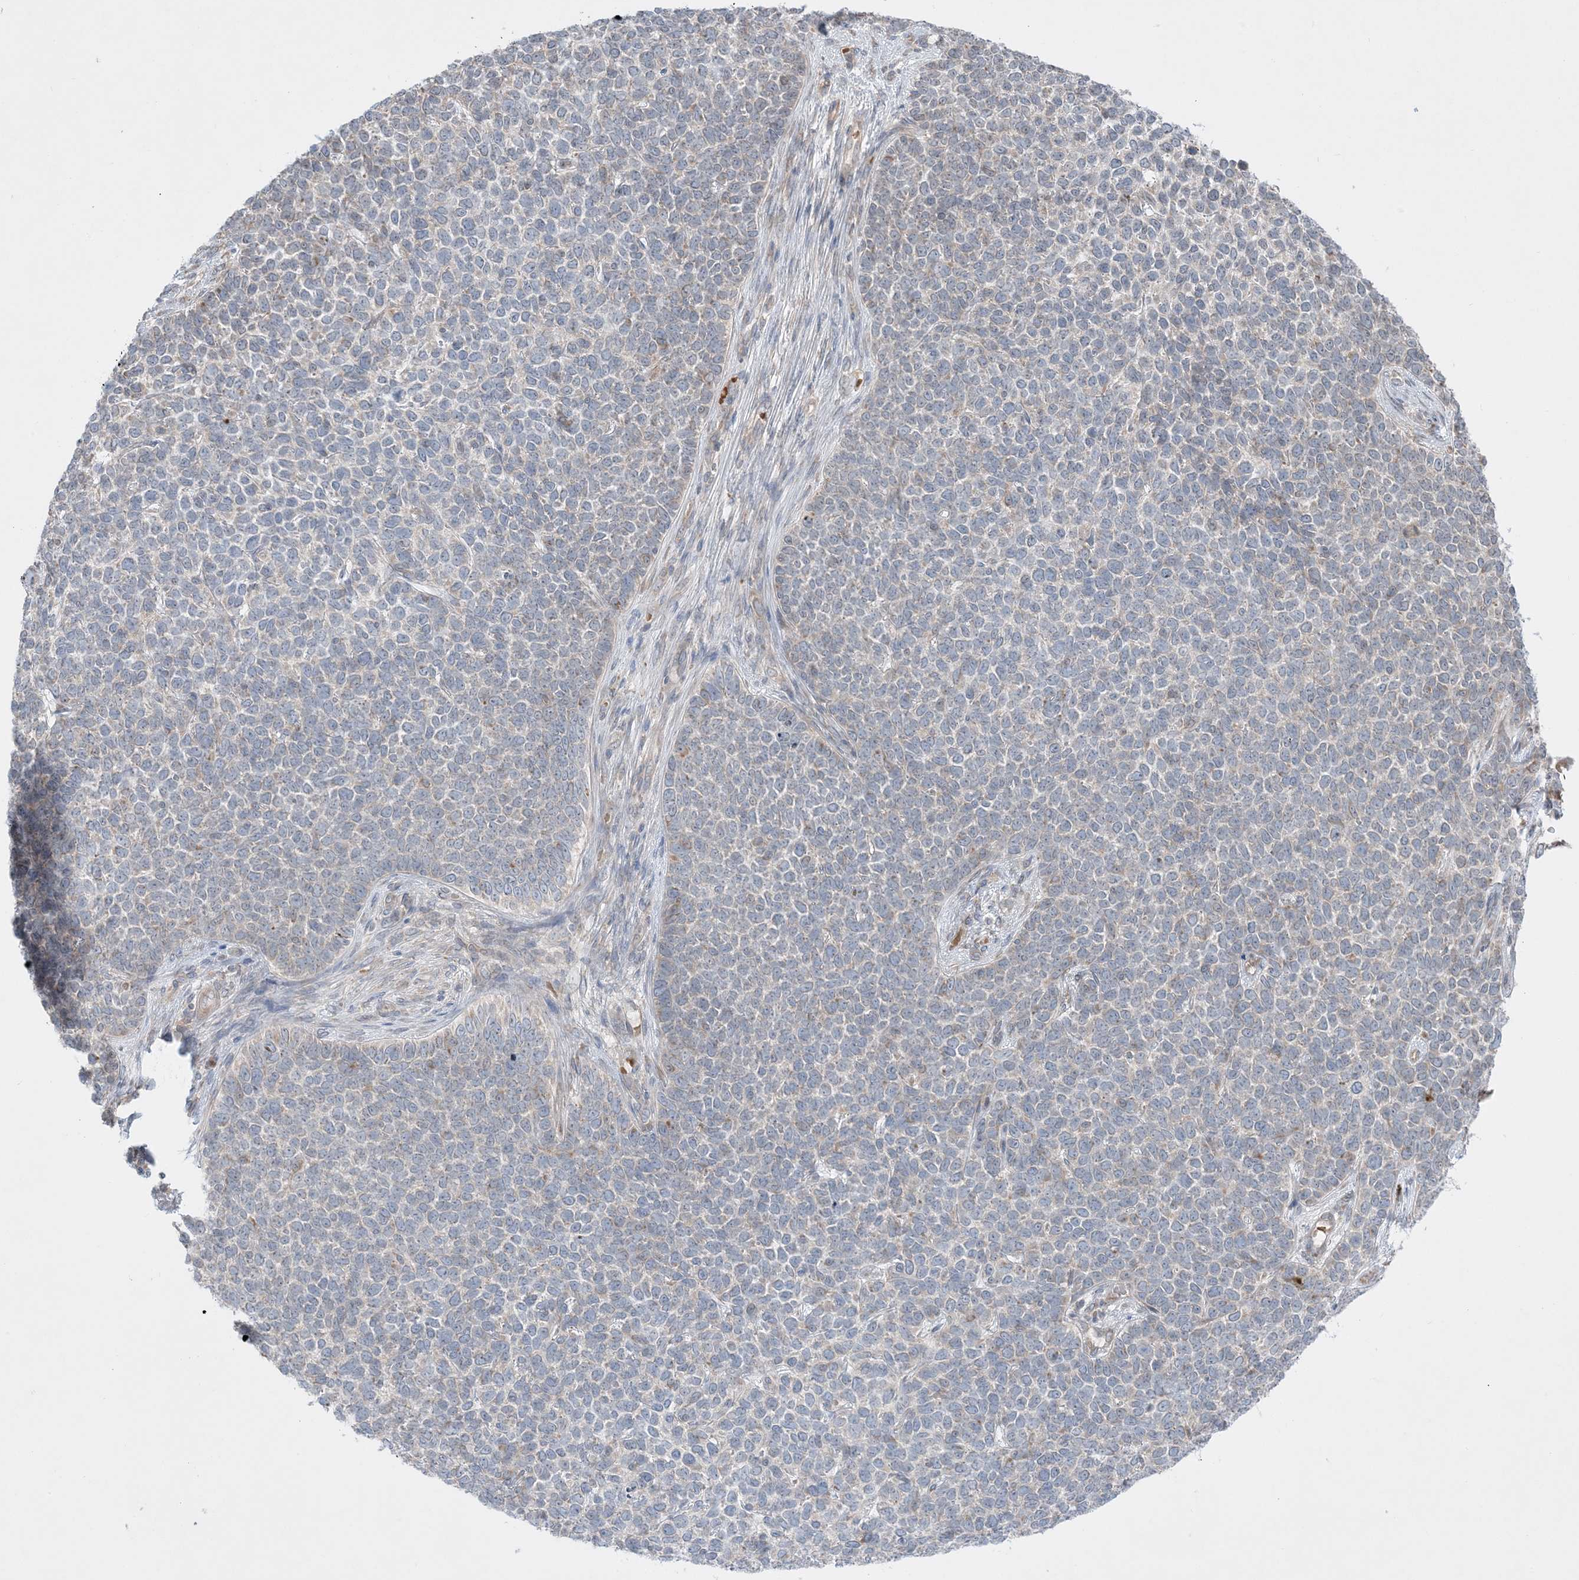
{"staining": {"intensity": "negative", "quantity": "none", "location": "none"}, "tissue": "skin cancer", "cell_type": "Tumor cells", "image_type": "cancer", "snomed": [{"axis": "morphology", "description": "Basal cell carcinoma"}, {"axis": "topography", "description": "Skin"}], "caption": "High magnification brightfield microscopy of skin basal cell carcinoma stained with DAB (brown) and counterstained with hematoxylin (blue): tumor cells show no significant positivity.", "gene": "MMGT1", "patient": {"sex": "female", "age": 84}}